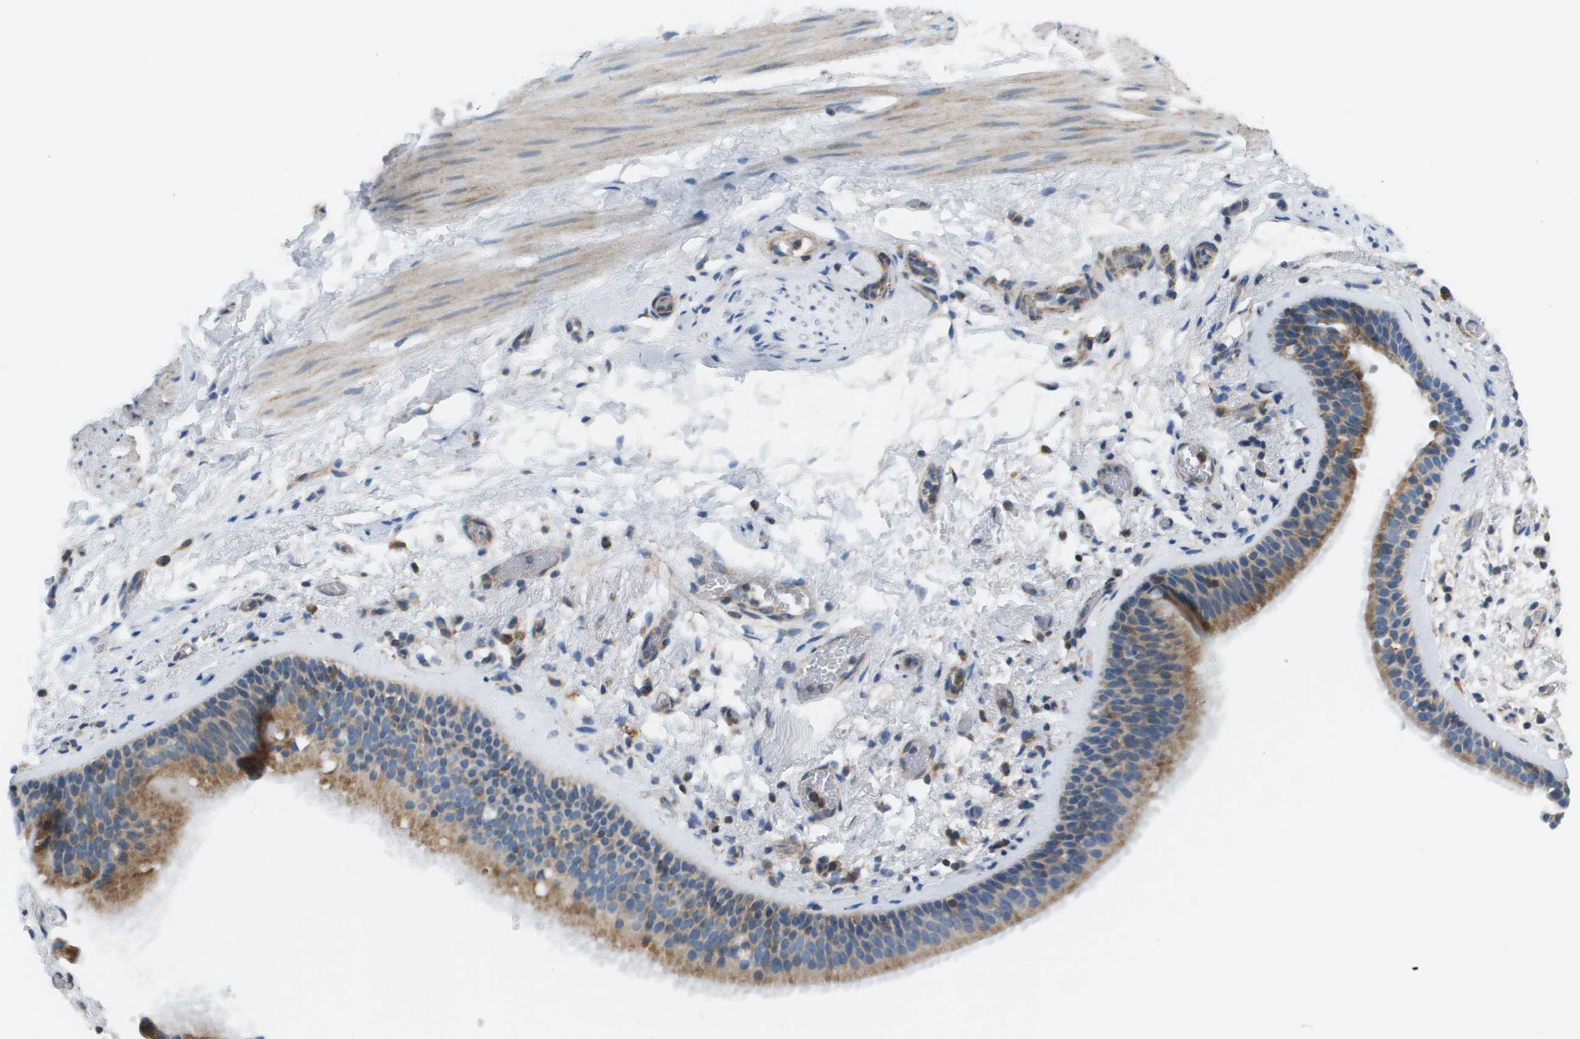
{"staining": {"intensity": "moderate", "quantity": ">75%", "location": "cytoplasmic/membranous"}, "tissue": "bronchus", "cell_type": "Respiratory epithelial cells", "image_type": "normal", "snomed": [{"axis": "morphology", "description": "Normal tissue, NOS"}, {"axis": "topography", "description": "Cartilage tissue"}], "caption": "Respiratory epithelial cells exhibit medium levels of moderate cytoplasmic/membranous expression in approximately >75% of cells in normal bronchus.", "gene": "TAOK3", "patient": {"sex": "female", "age": 63}}